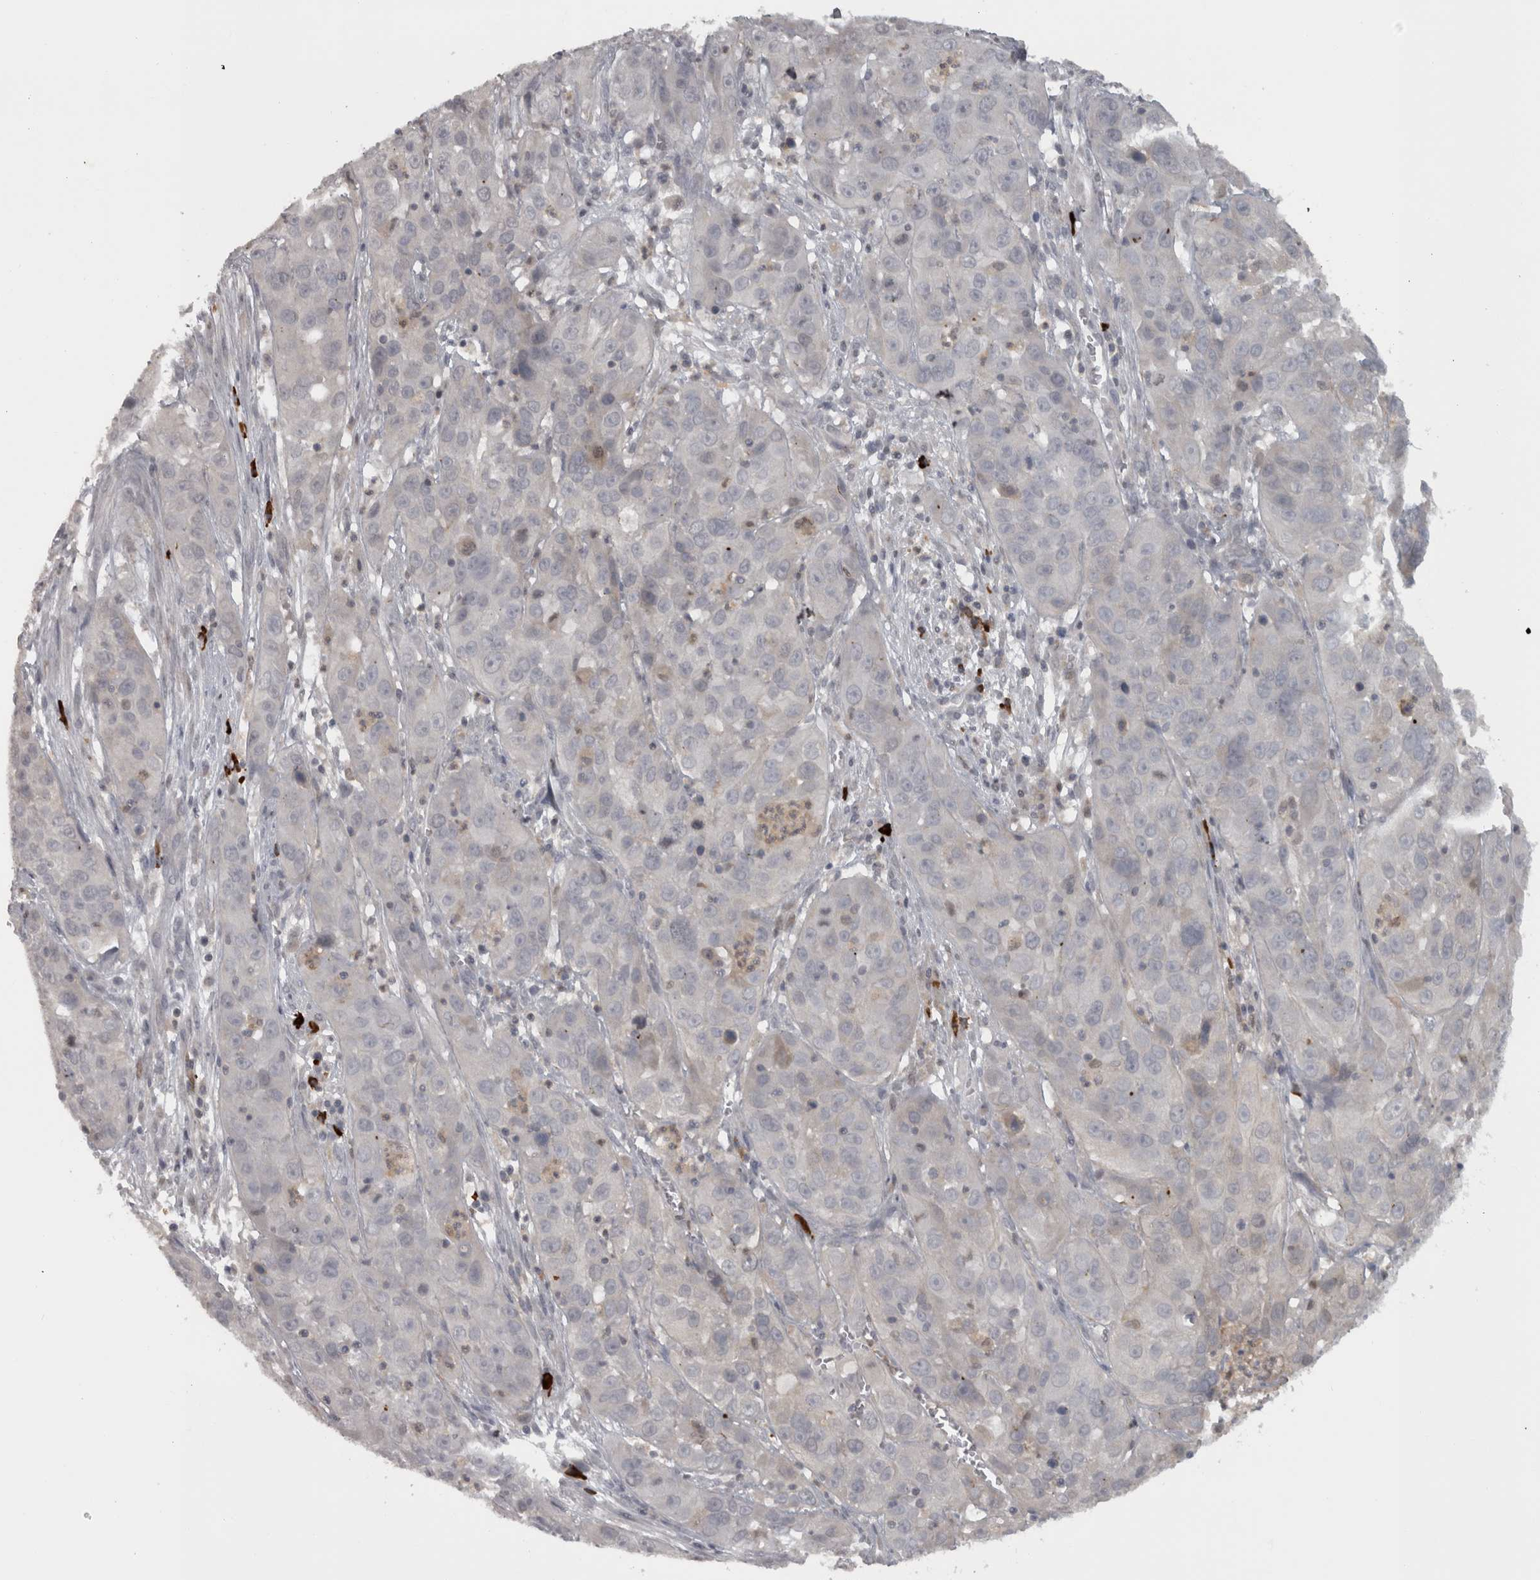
{"staining": {"intensity": "negative", "quantity": "none", "location": "none"}, "tissue": "cervical cancer", "cell_type": "Tumor cells", "image_type": "cancer", "snomed": [{"axis": "morphology", "description": "Squamous cell carcinoma, NOS"}, {"axis": "topography", "description": "Cervix"}], "caption": "A photomicrograph of human cervical cancer (squamous cell carcinoma) is negative for staining in tumor cells. (Brightfield microscopy of DAB immunohistochemistry at high magnification).", "gene": "SLCO5A1", "patient": {"sex": "female", "age": 32}}